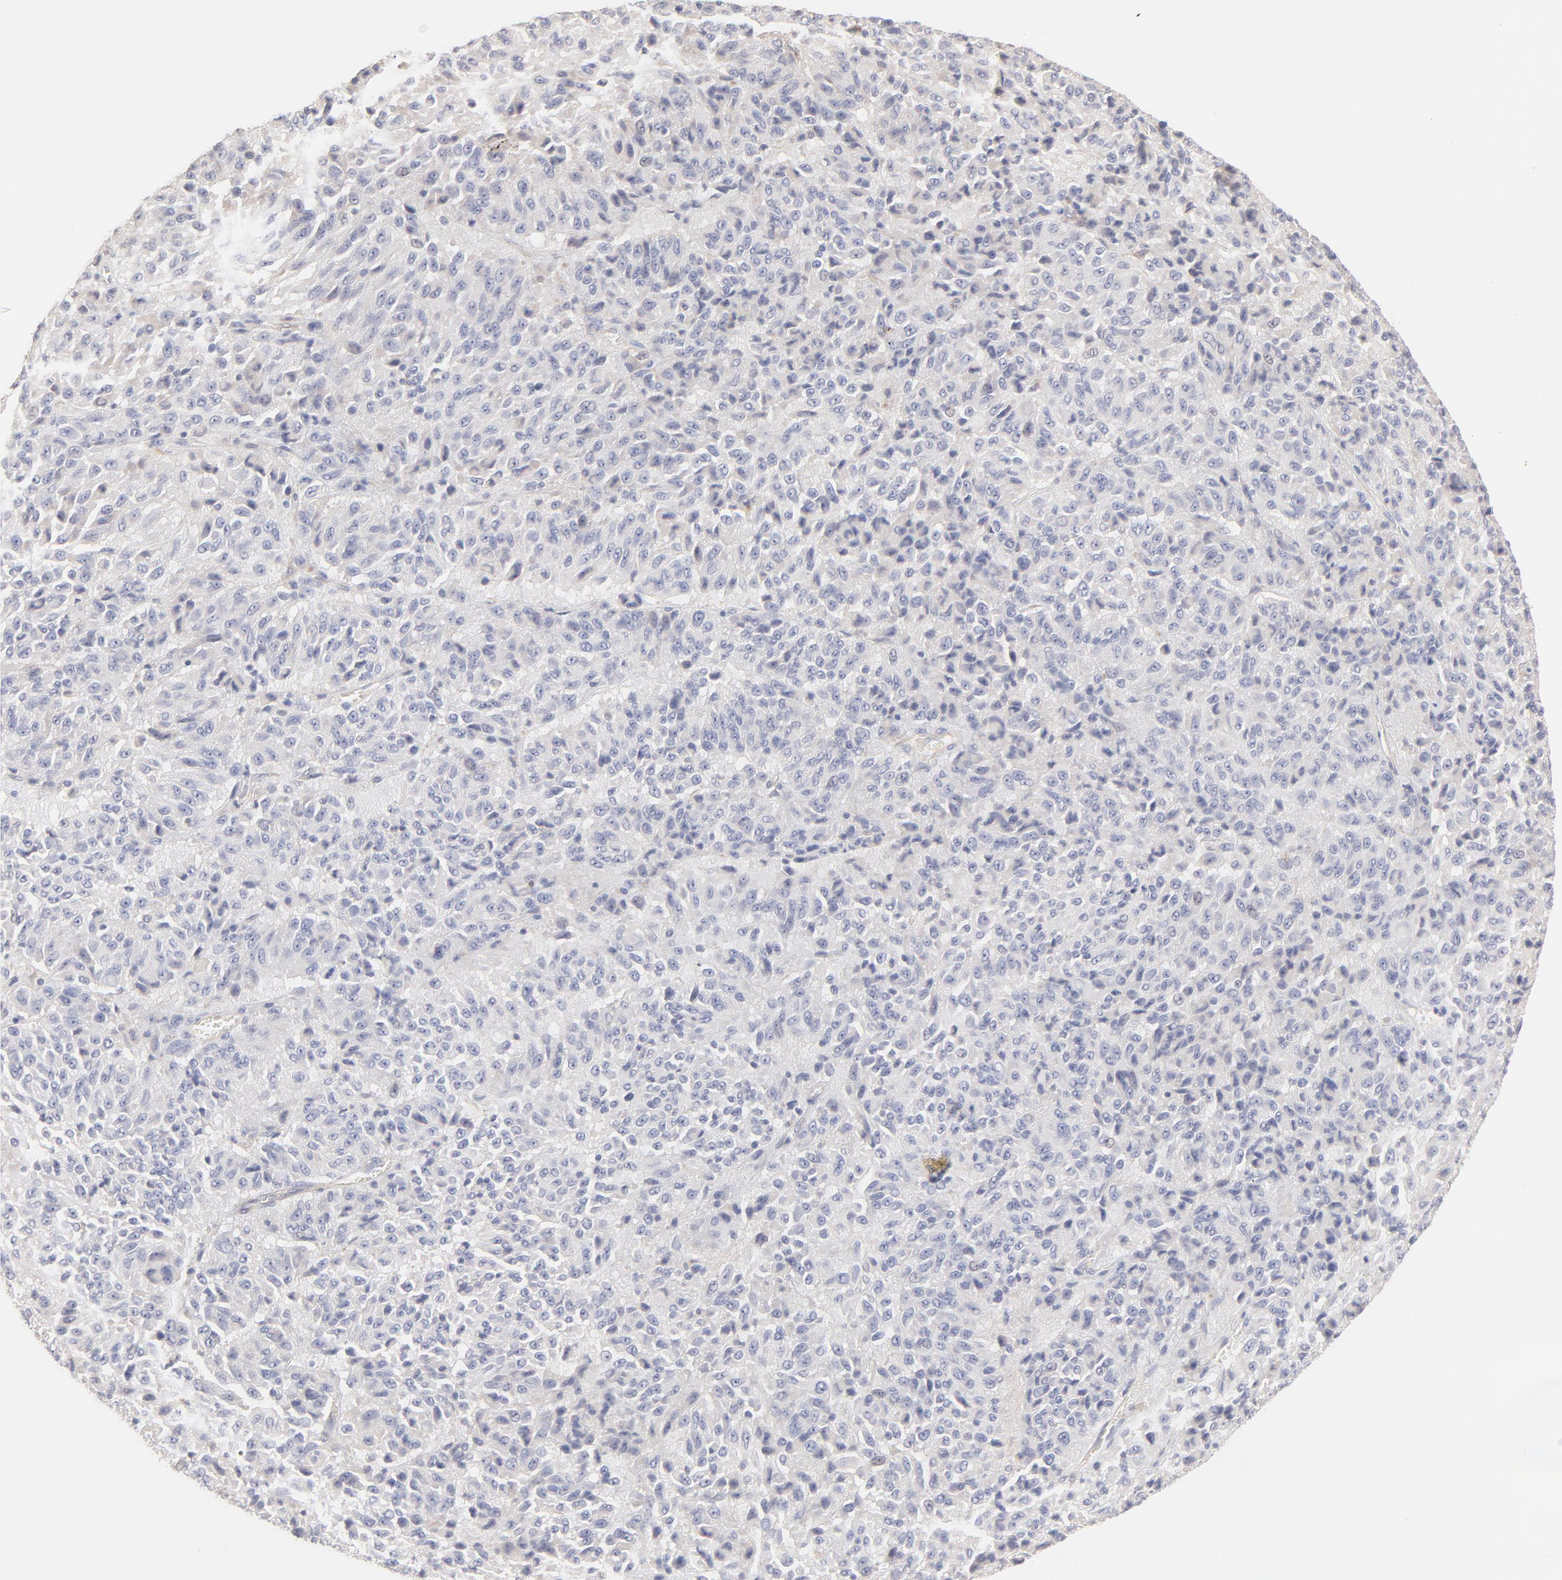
{"staining": {"intensity": "negative", "quantity": "none", "location": "none"}, "tissue": "melanoma", "cell_type": "Tumor cells", "image_type": "cancer", "snomed": [{"axis": "morphology", "description": "Malignant melanoma, Metastatic site"}, {"axis": "topography", "description": "Lung"}], "caption": "There is no significant positivity in tumor cells of malignant melanoma (metastatic site).", "gene": "ELF3", "patient": {"sex": "male", "age": 64}}